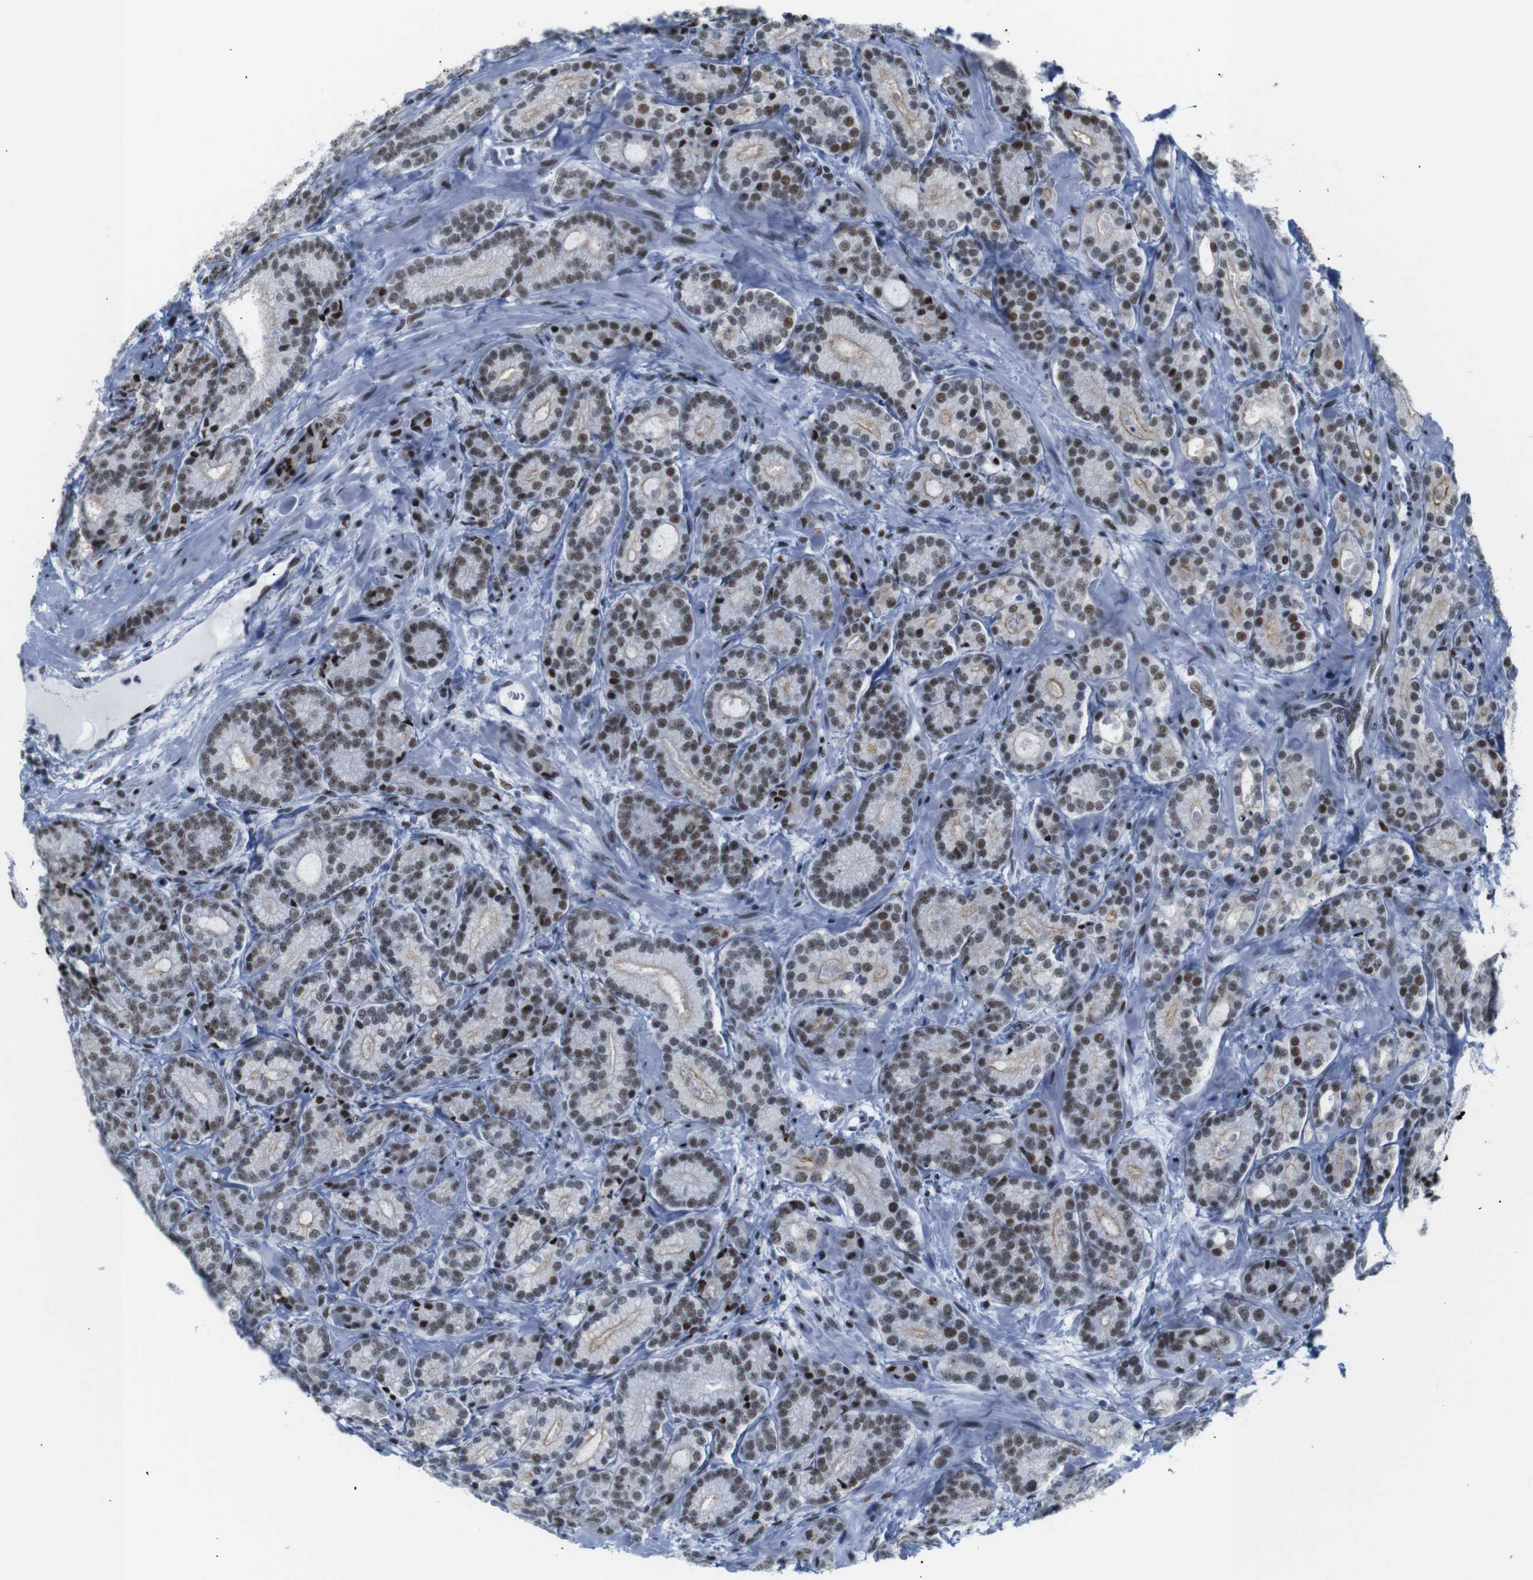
{"staining": {"intensity": "moderate", "quantity": ">75%", "location": "nuclear"}, "tissue": "prostate cancer", "cell_type": "Tumor cells", "image_type": "cancer", "snomed": [{"axis": "morphology", "description": "Adenocarcinoma, High grade"}, {"axis": "topography", "description": "Prostate"}], "caption": "A micrograph of prostate high-grade adenocarcinoma stained for a protein exhibits moderate nuclear brown staining in tumor cells.", "gene": "TRA2B", "patient": {"sex": "male", "age": 61}}